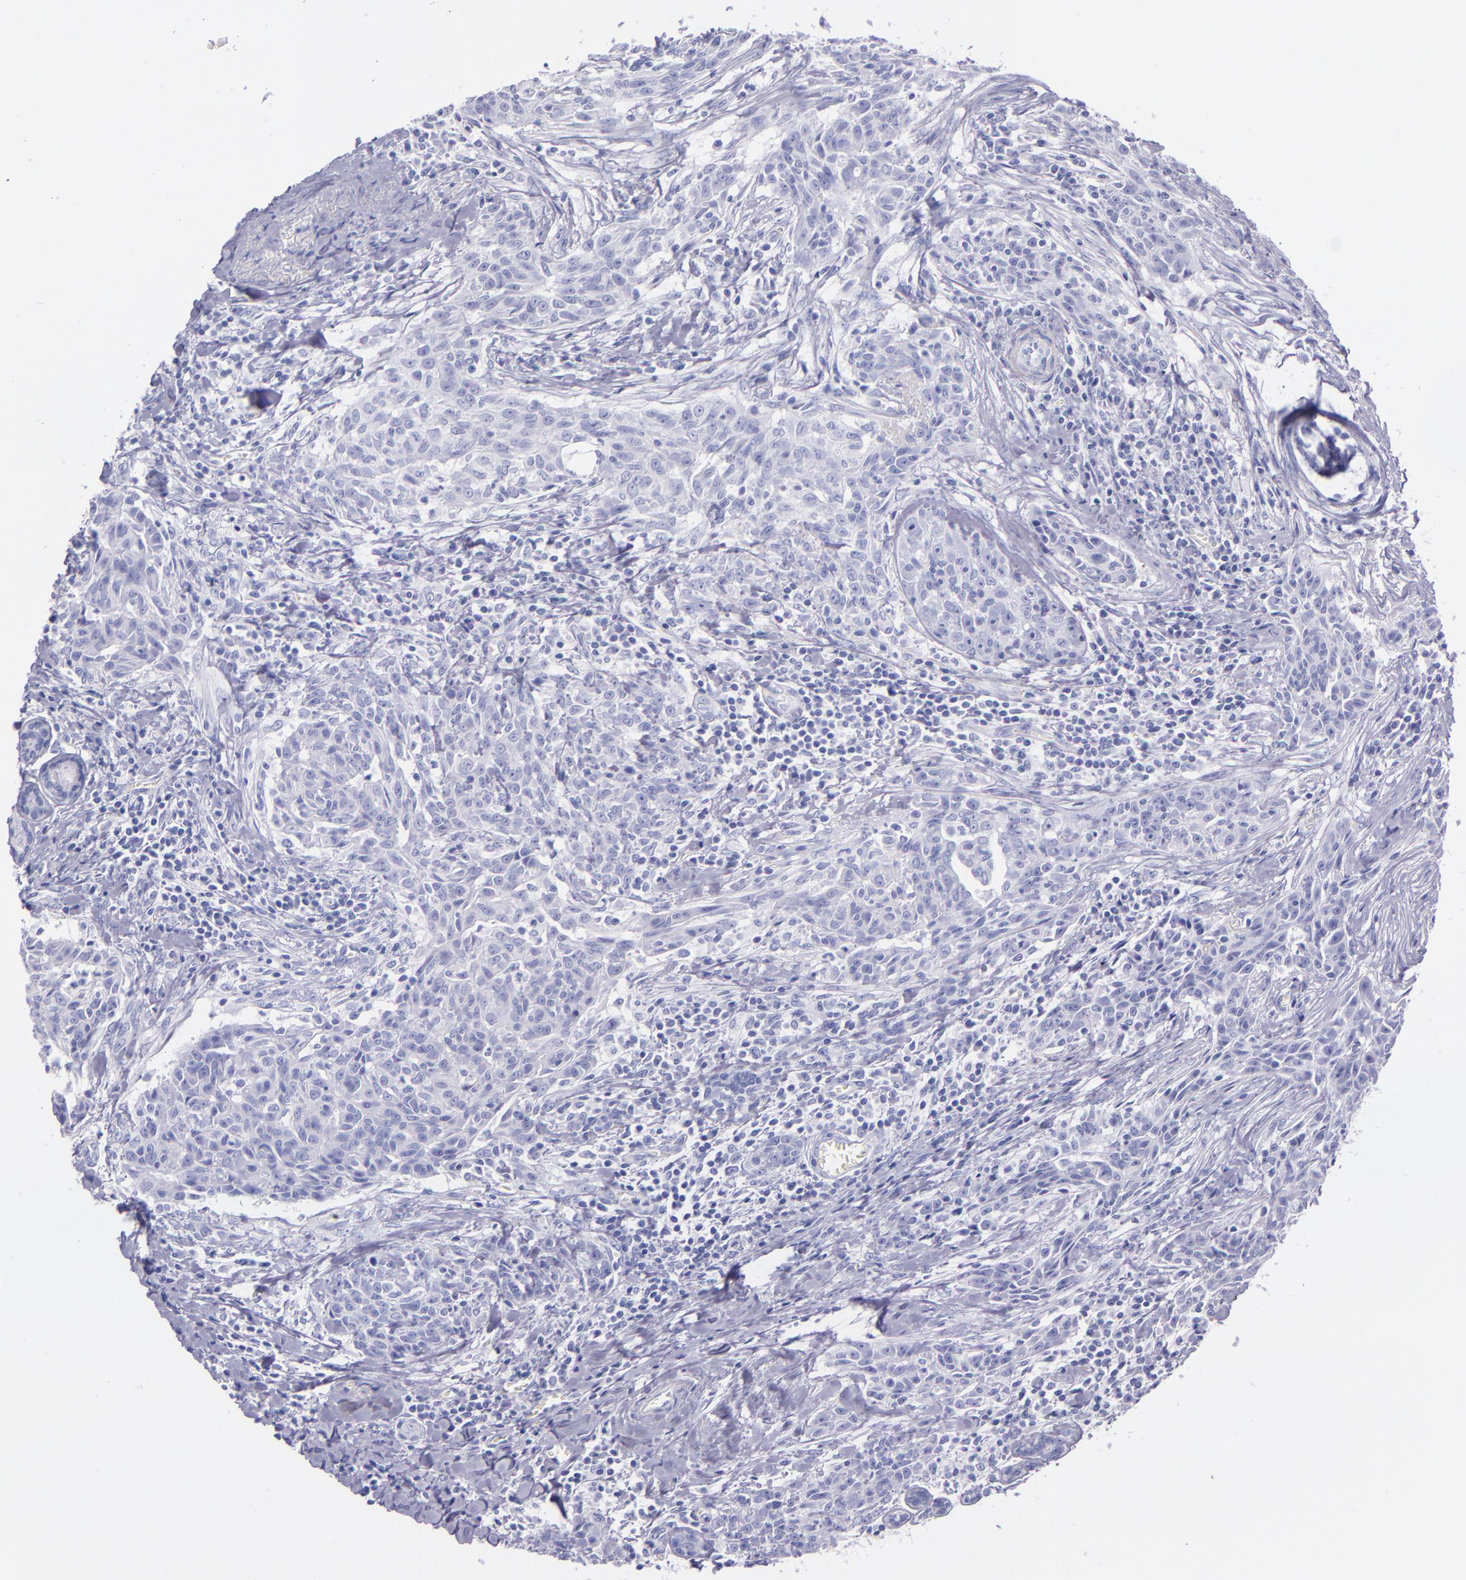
{"staining": {"intensity": "negative", "quantity": "none", "location": "none"}, "tissue": "breast cancer", "cell_type": "Tumor cells", "image_type": "cancer", "snomed": [{"axis": "morphology", "description": "Duct carcinoma"}, {"axis": "topography", "description": "Breast"}], "caption": "IHC of human breast intraductal carcinoma reveals no staining in tumor cells.", "gene": "SFTPA2", "patient": {"sex": "female", "age": 50}}